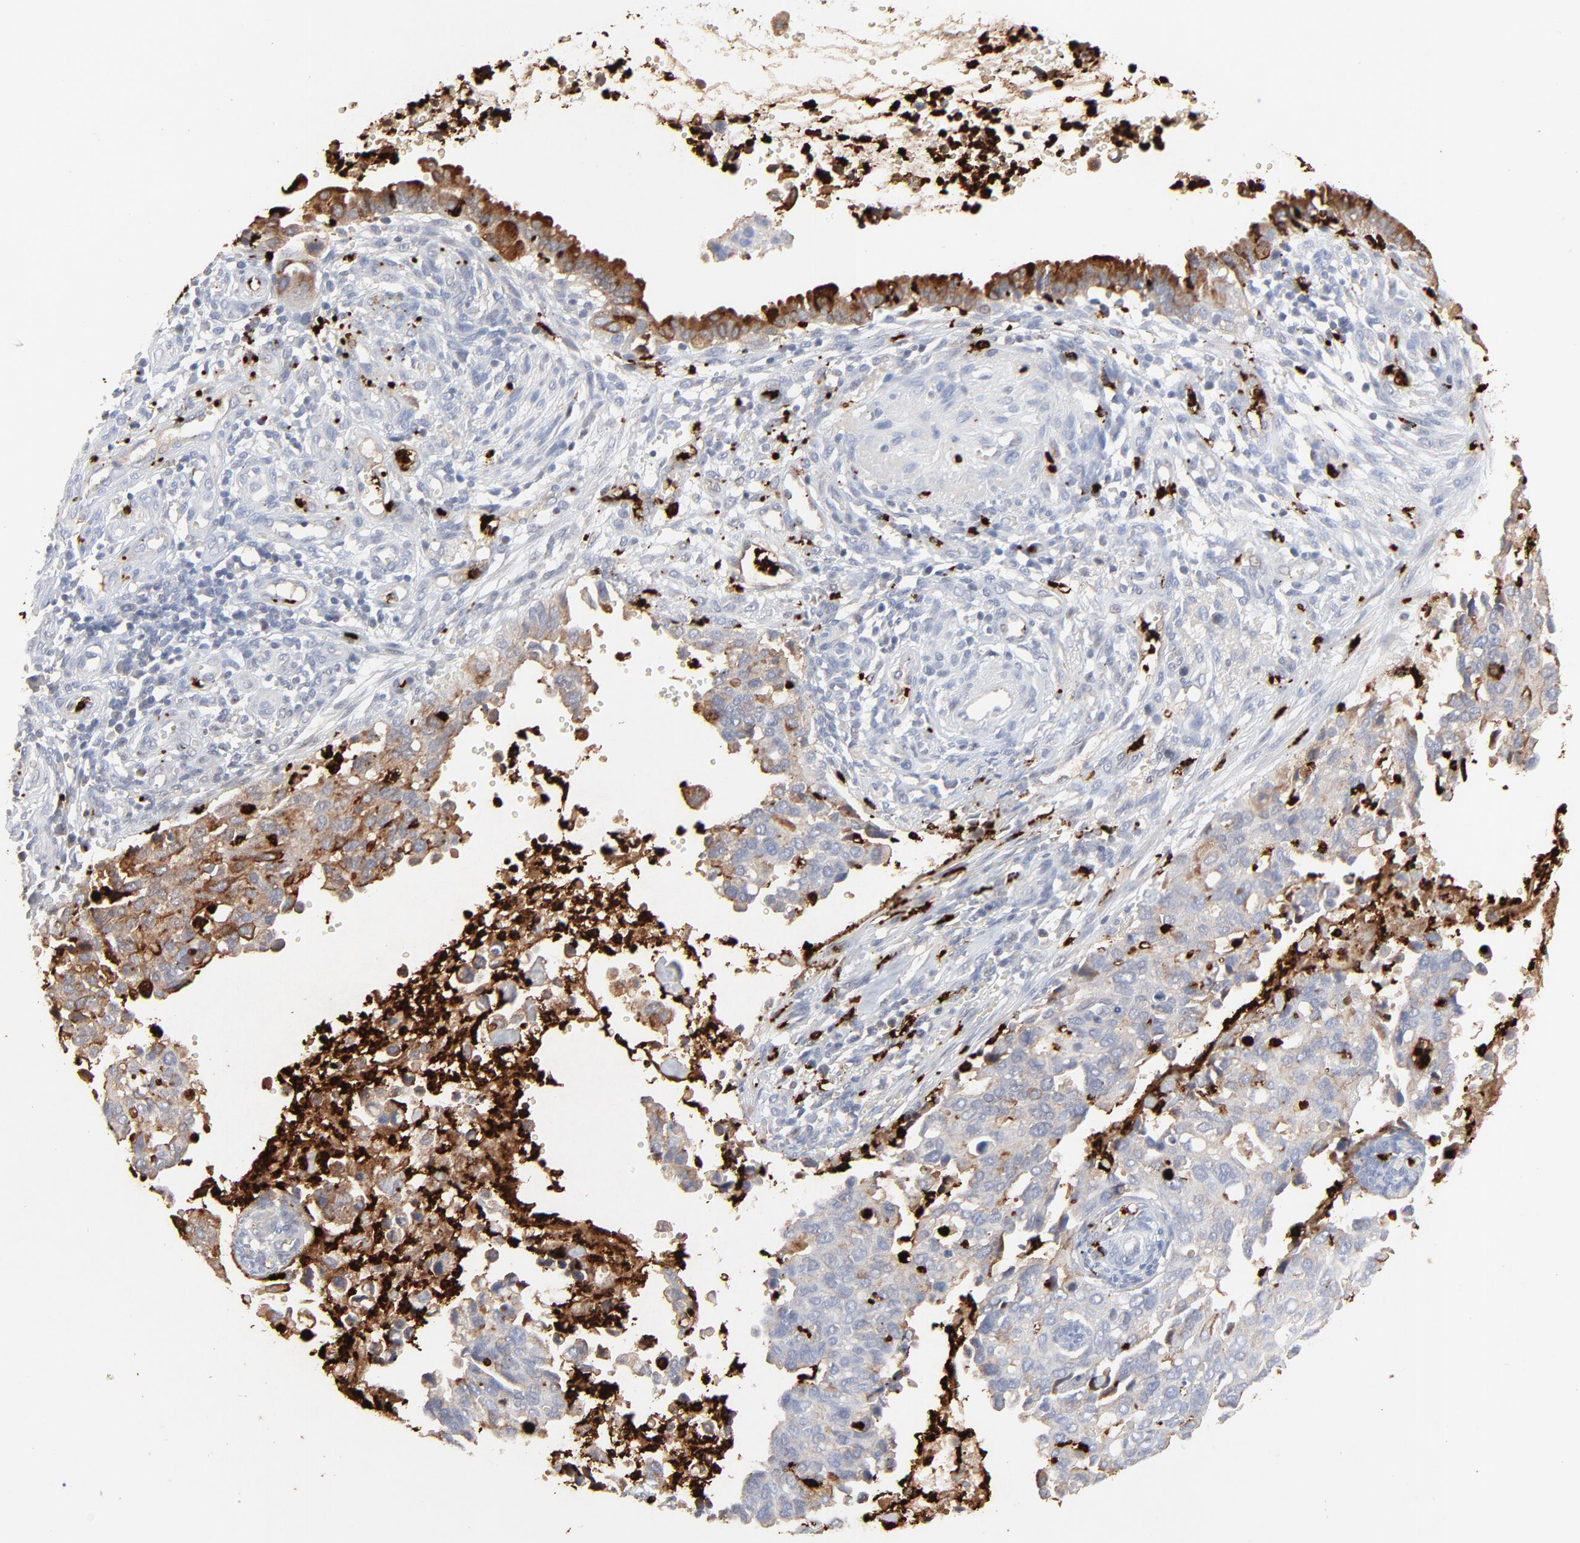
{"staining": {"intensity": "moderate", "quantity": "25%-75%", "location": "cytoplasmic/membranous"}, "tissue": "cervical cancer", "cell_type": "Tumor cells", "image_type": "cancer", "snomed": [{"axis": "morphology", "description": "Normal tissue, NOS"}, {"axis": "morphology", "description": "Squamous cell carcinoma, NOS"}, {"axis": "topography", "description": "Cervix"}], "caption": "Brown immunohistochemical staining in human cervical cancer (squamous cell carcinoma) demonstrates moderate cytoplasmic/membranous positivity in approximately 25%-75% of tumor cells. (Brightfield microscopy of DAB IHC at high magnification).", "gene": "LCN2", "patient": {"sex": "female", "age": 45}}